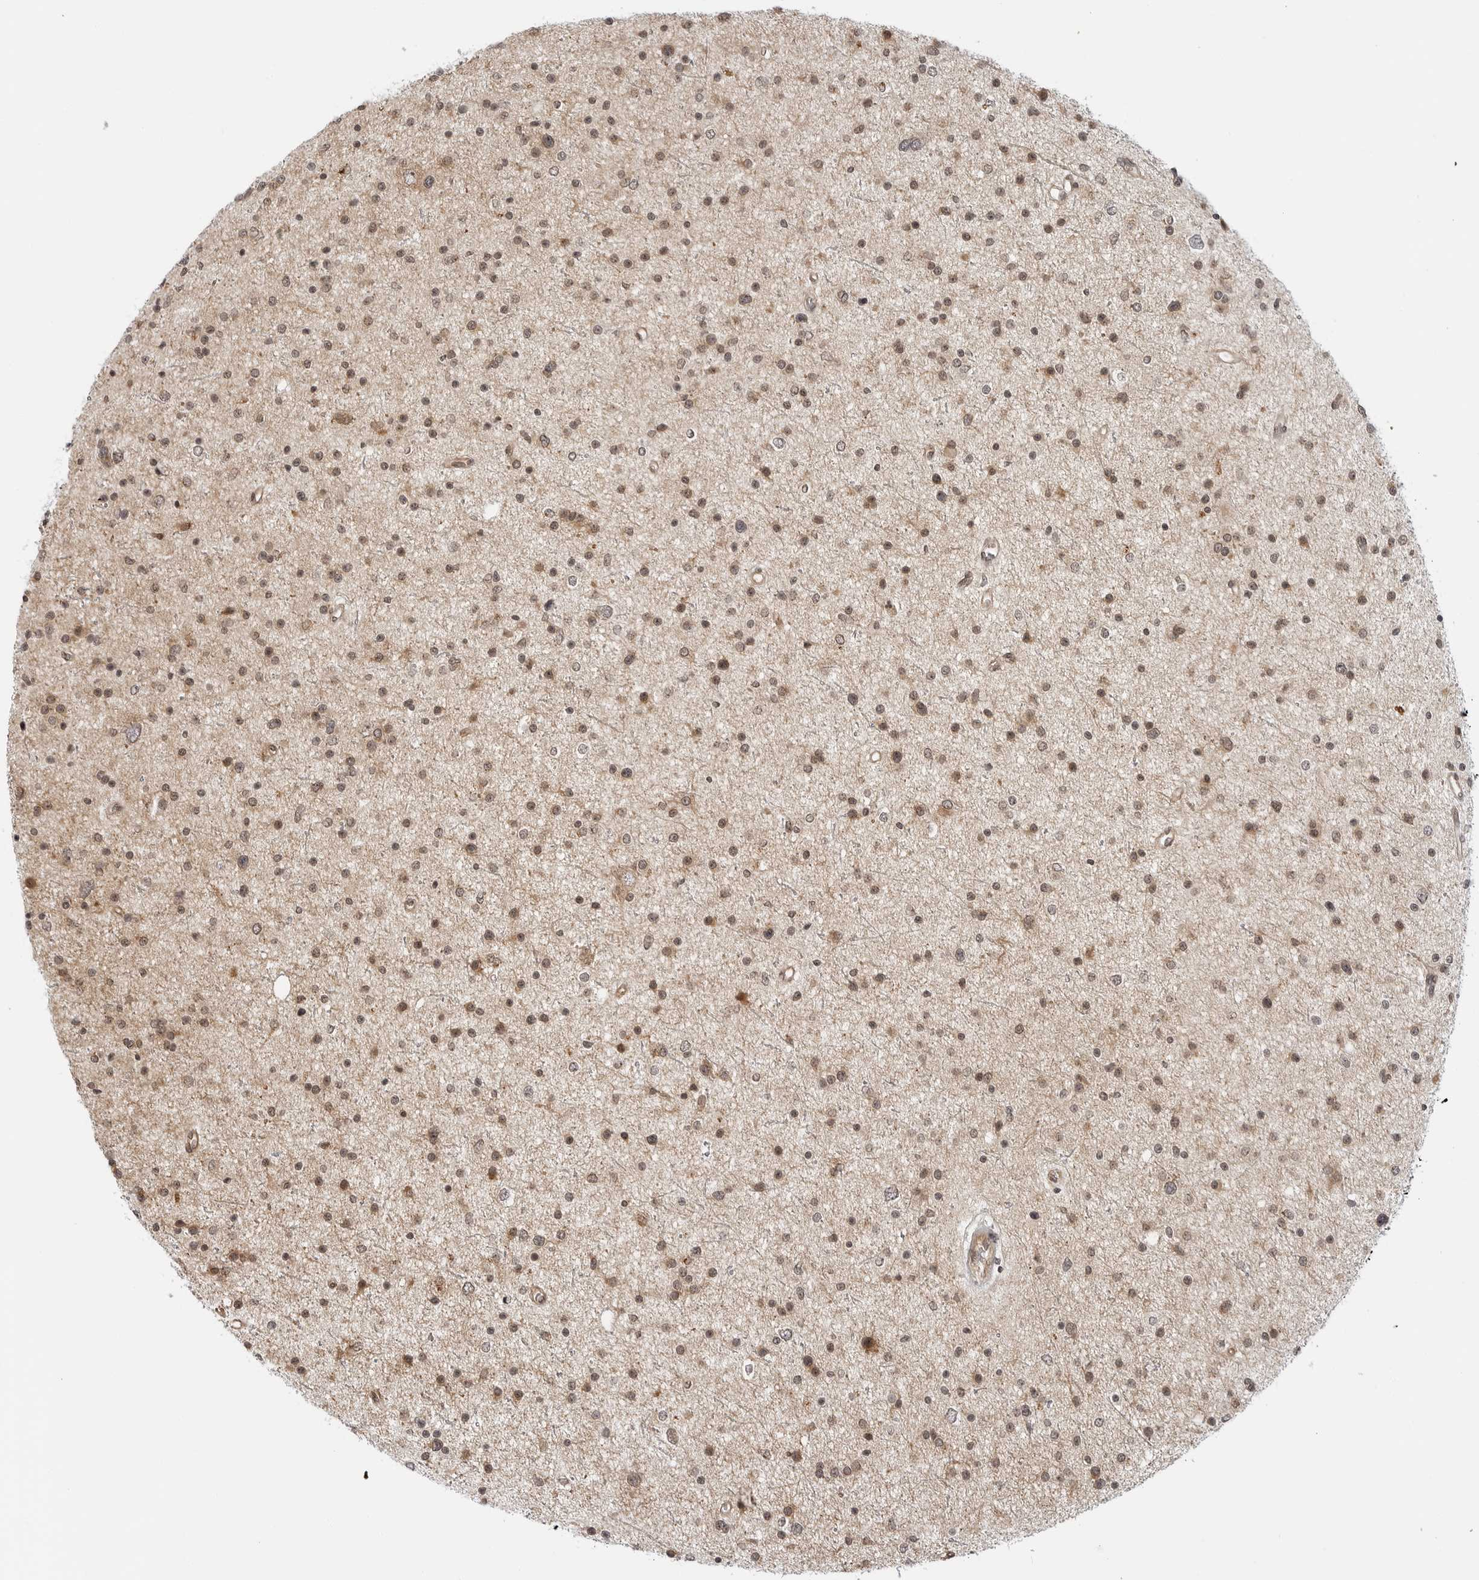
{"staining": {"intensity": "moderate", "quantity": ">75%", "location": "nuclear"}, "tissue": "glioma", "cell_type": "Tumor cells", "image_type": "cancer", "snomed": [{"axis": "morphology", "description": "Glioma, malignant, Low grade"}, {"axis": "topography", "description": "Brain"}], "caption": "A brown stain labels moderate nuclear positivity of a protein in glioma tumor cells.", "gene": "TIPRL", "patient": {"sex": "female", "age": 37}}